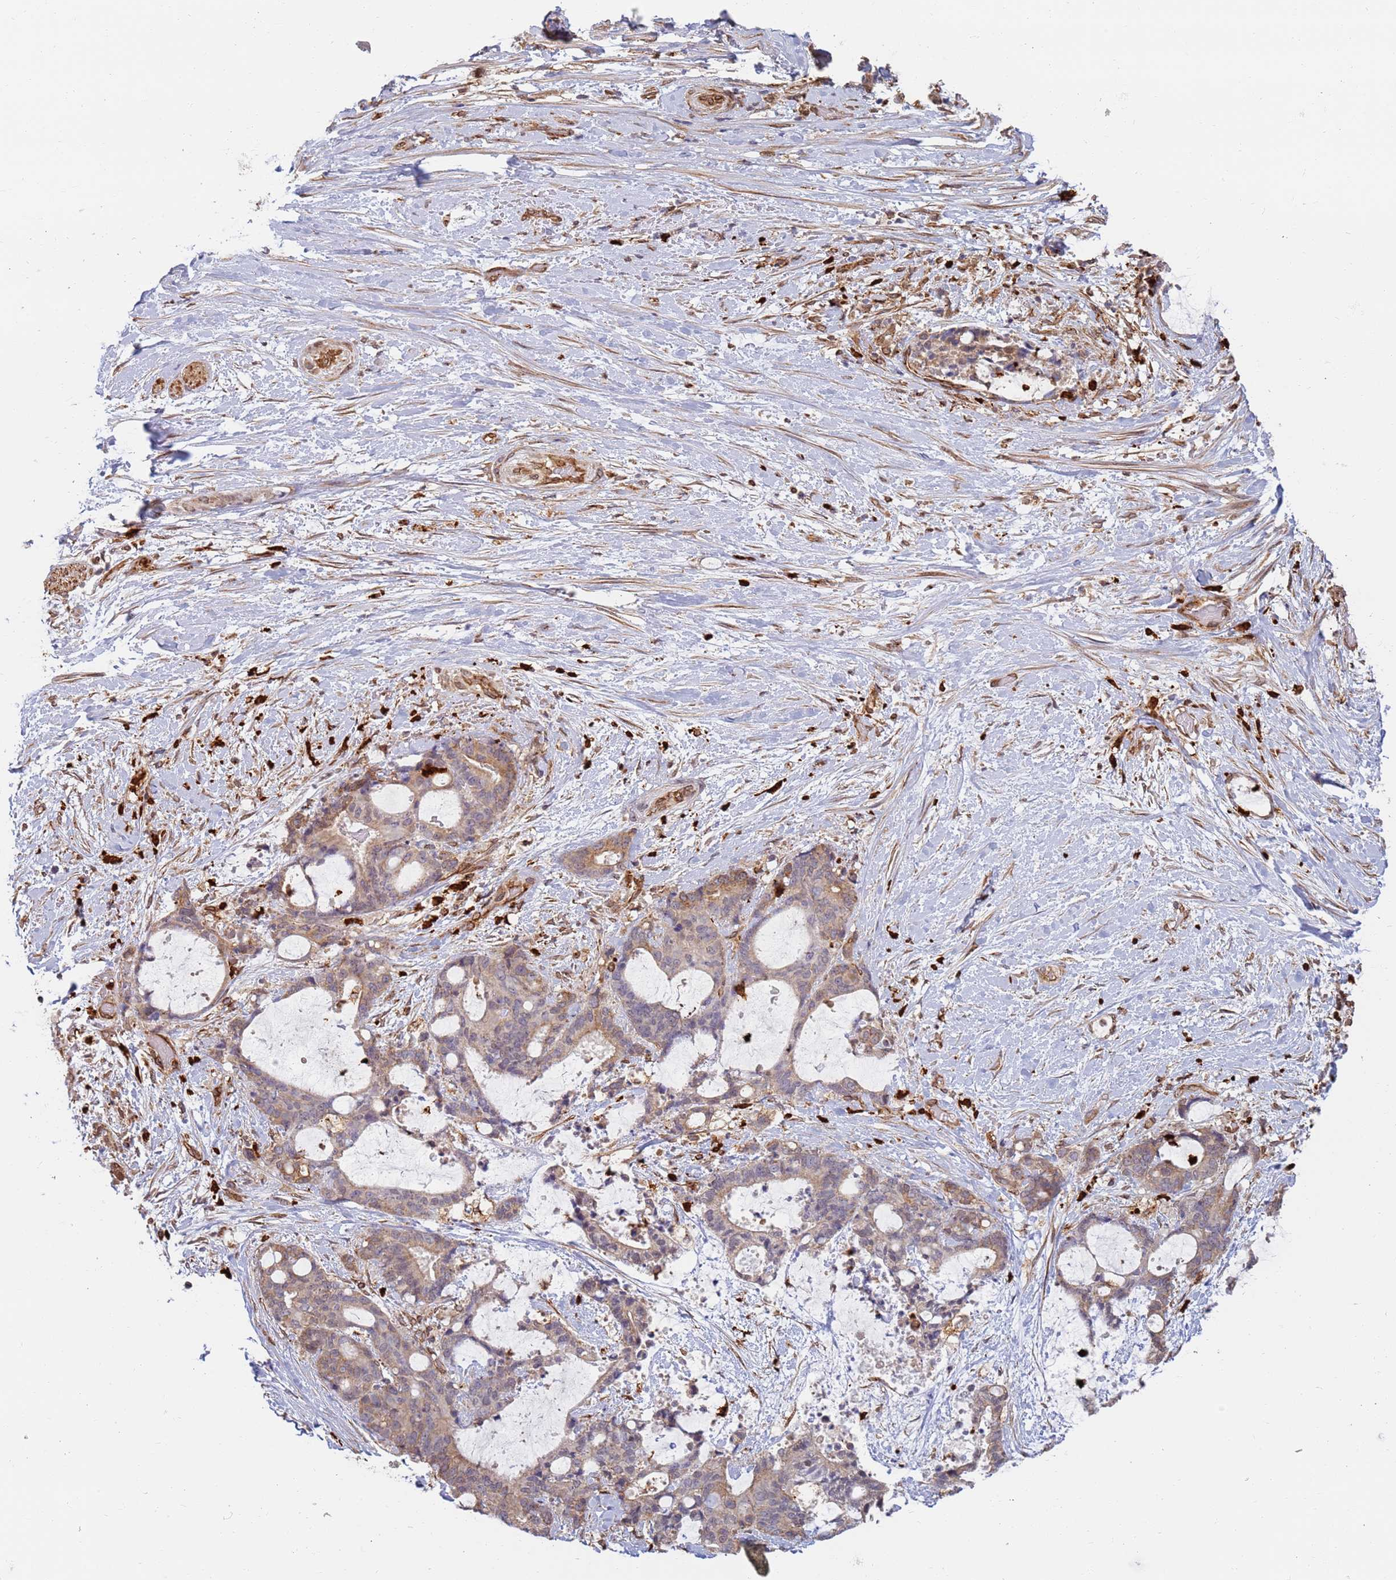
{"staining": {"intensity": "moderate", "quantity": "25%-75%", "location": "cytoplasmic/membranous"}, "tissue": "liver cancer", "cell_type": "Tumor cells", "image_type": "cancer", "snomed": [{"axis": "morphology", "description": "Normal tissue, NOS"}, {"axis": "morphology", "description": "Cholangiocarcinoma"}, {"axis": "topography", "description": "Liver"}, {"axis": "topography", "description": "Peripheral nerve tissue"}], "caption": "Immunohistochemistry photomicrograph of neoplastic tissue: human liver cholangiocarcinoma stained using immunohistochemistry (IHC) shows medium levels of moderate protein expression localized specifically in the cytoplasmic/membranous of tumor cells, appearing as a cytoplasmic/membranous brown color.", "gene": "CEP170", "patient": {"sex": "female", "age": 73}}